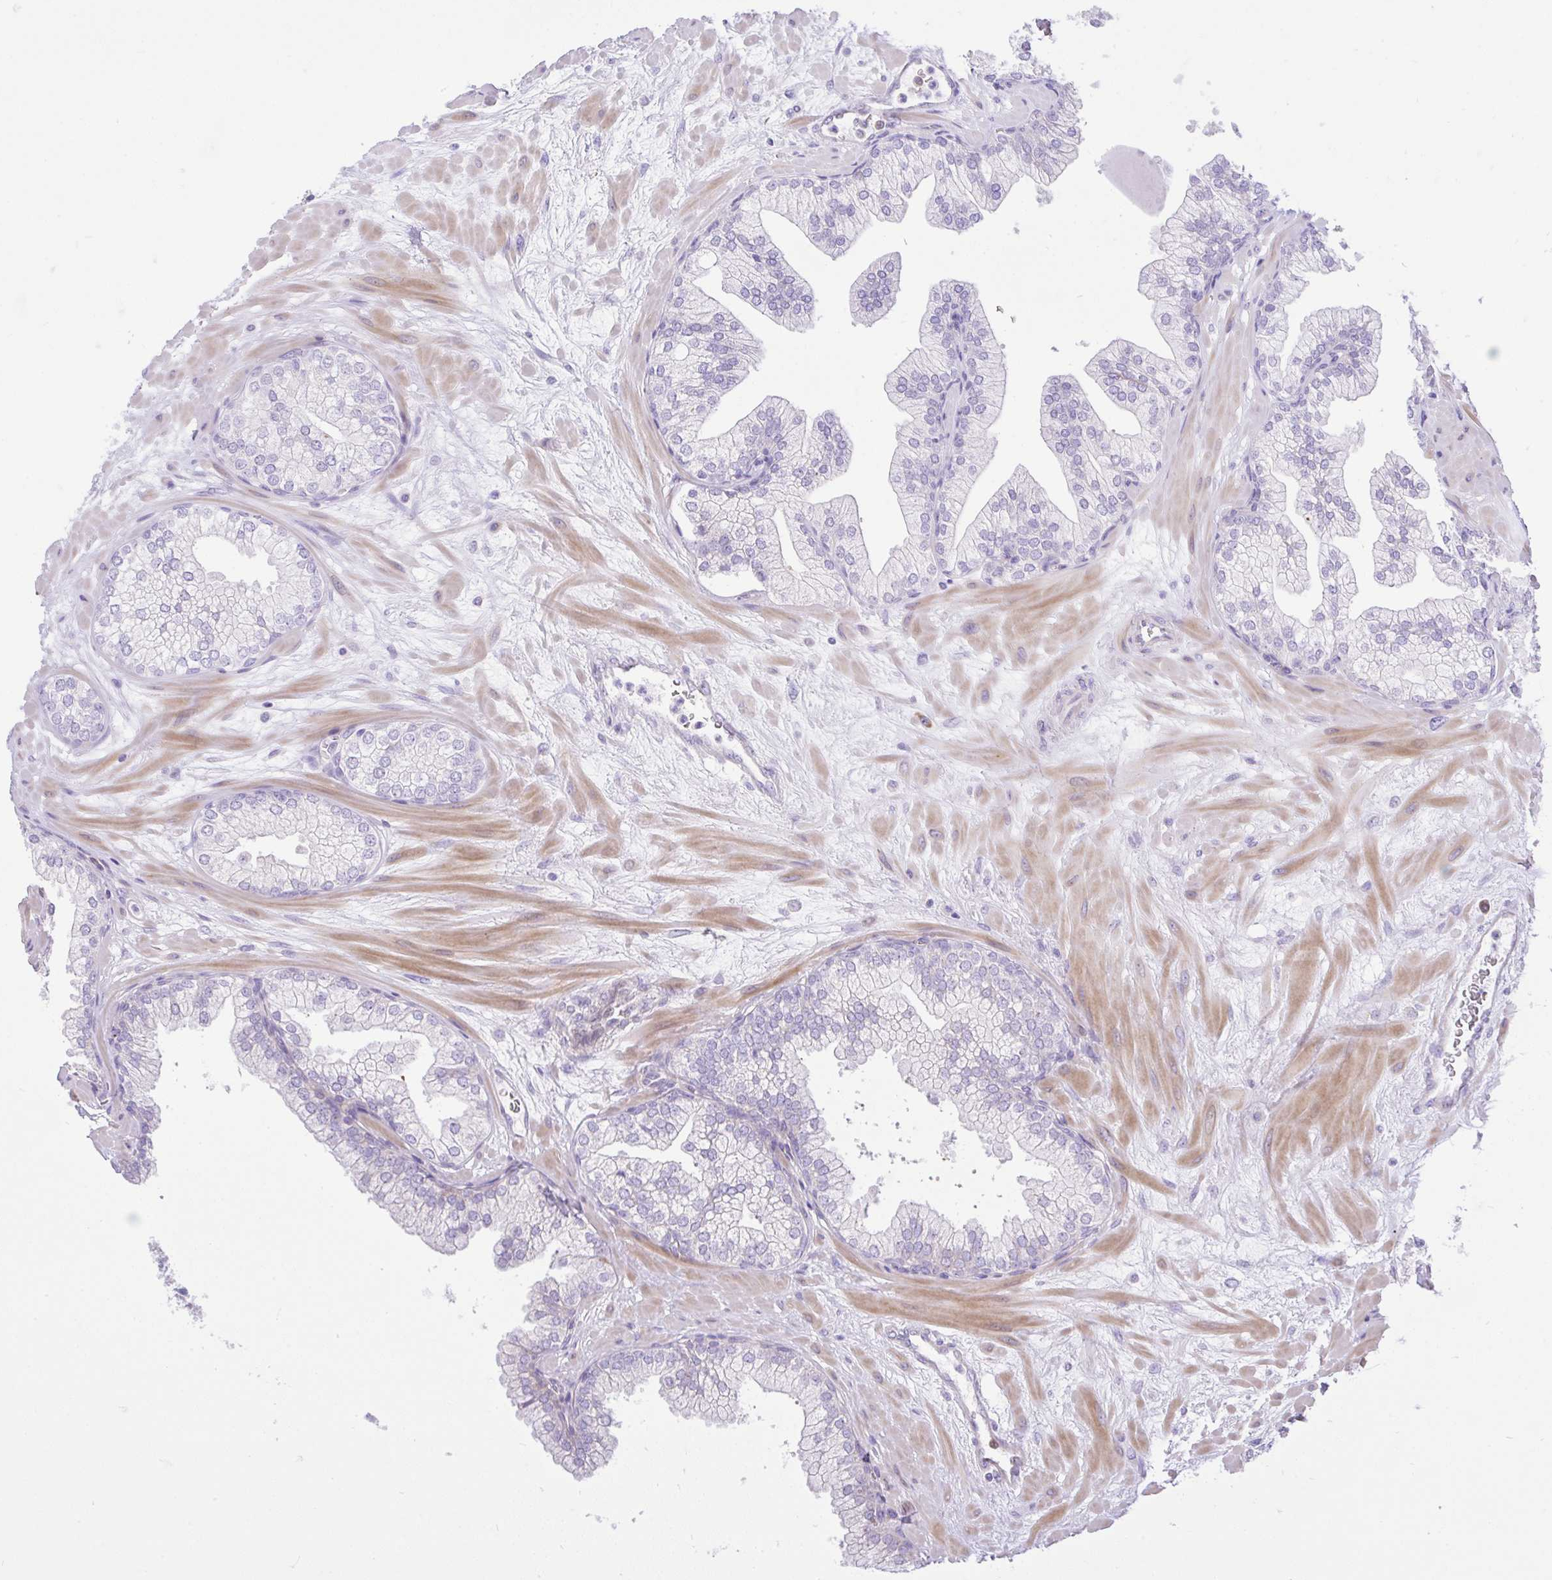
{"staining": {"intensity": "negative", "quantity": "none", "location": "none"}, "tissue": "prostate", "cell_type": "Glandular cells", "image_type": "normal", "snomed": [{"axis": "morphology", "description": "Normal tissue, NOS"}, {"axis": "topography", "description": "Prostate"}, {"axis": "topography", "description": "Peripheral nerve tissue"}], "caption": "A histopathology image of human prostate is negative for staining in glandular cells. Nuclei are stained in blue.", "gene": "EEF1A1", "patient": {"sex": "male", "age": 61}}